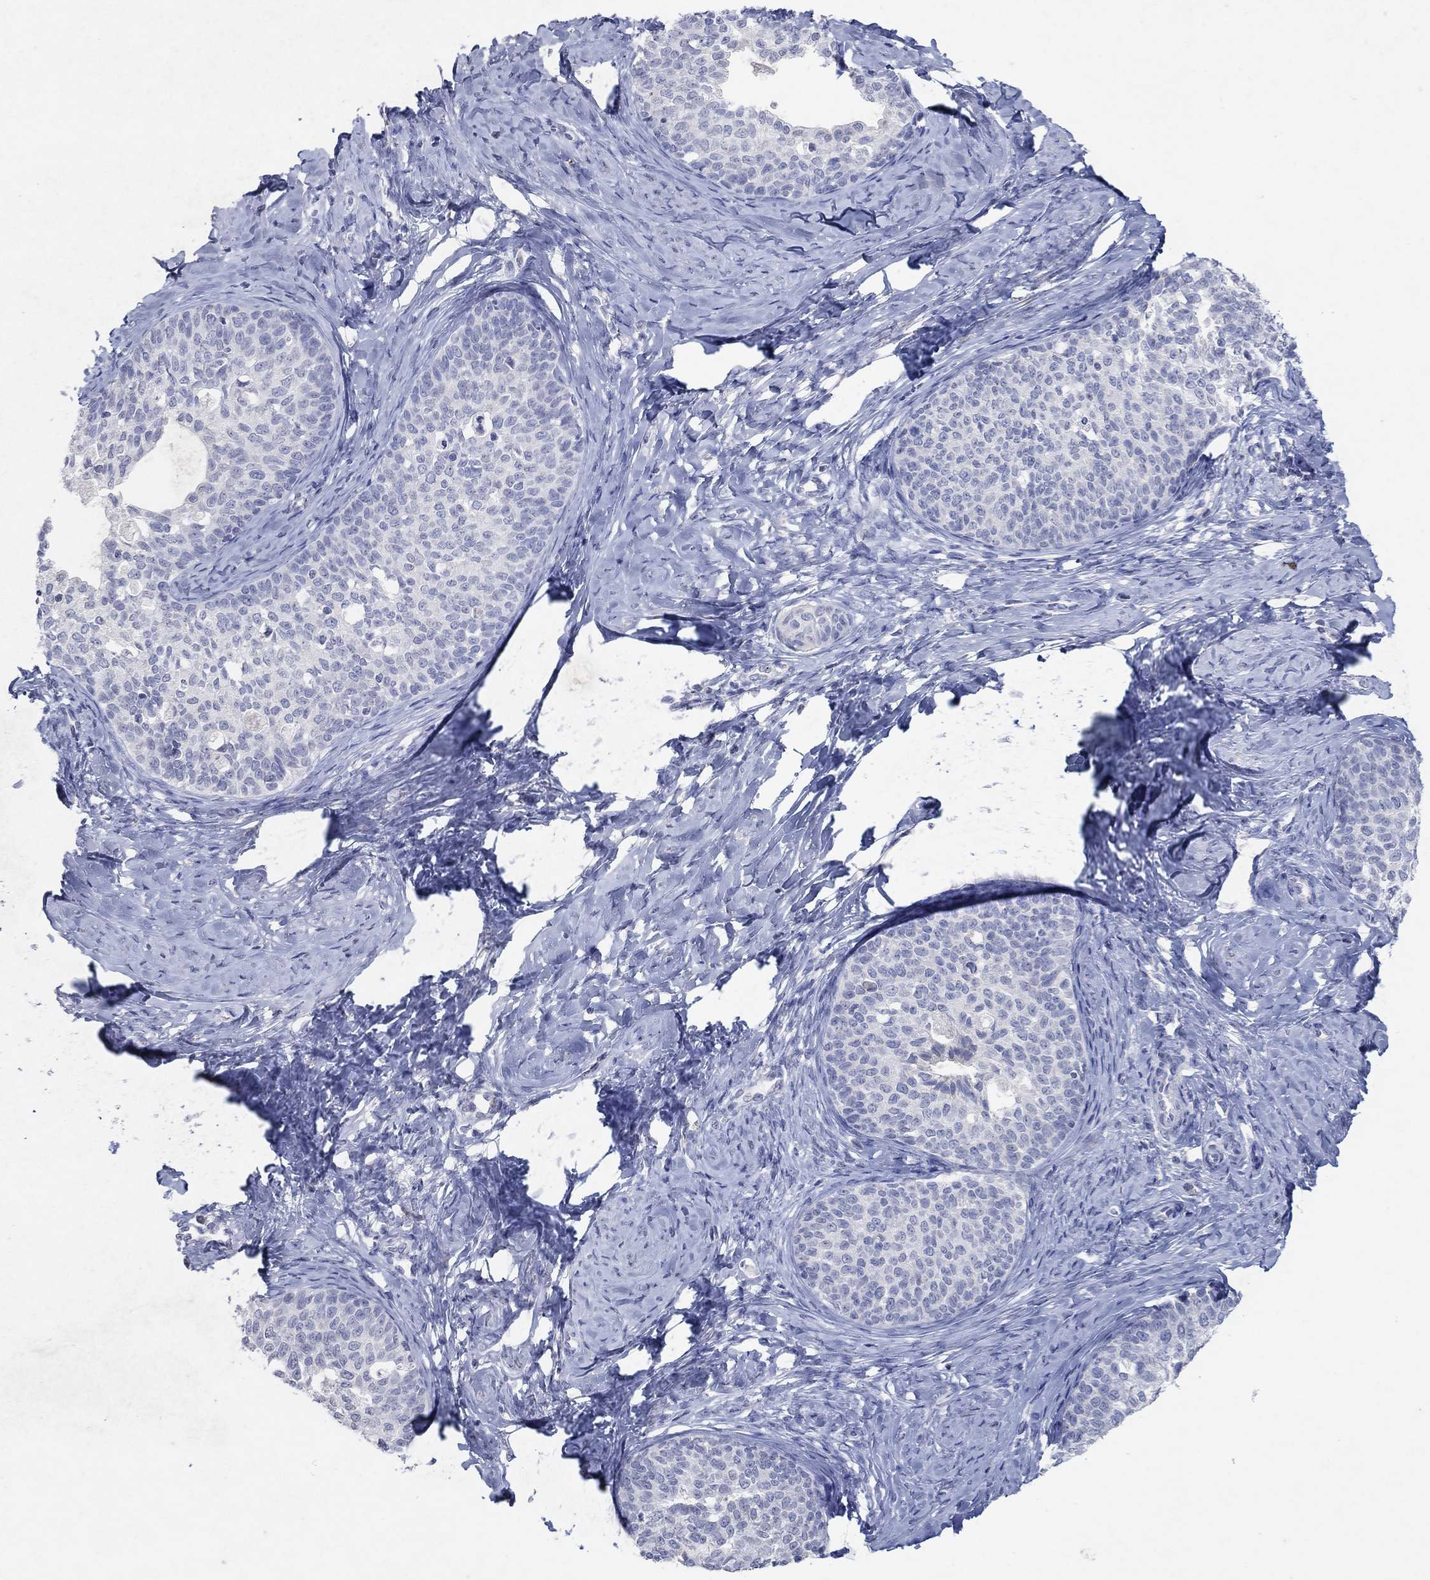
{"staining": {"intensity": "negative", "quantity": "none", "location": "none"}, "tissue": "cervical cancer", "cell_type": "Tumor cells", "image_type": "cancer", "snomed": [{"axis": "morphology", "description": "Squamous cell carcinoma, NOS"}, {"axis": "topography", "description": "Cervix"}], "caption": "High power microscopy histopathology image of an IHC image of cervical squamous cell carcinoma, revealing no significant expression in tumor cells.", "gene": "KRT40", "patient": {"sex": "female", "age": 51}}